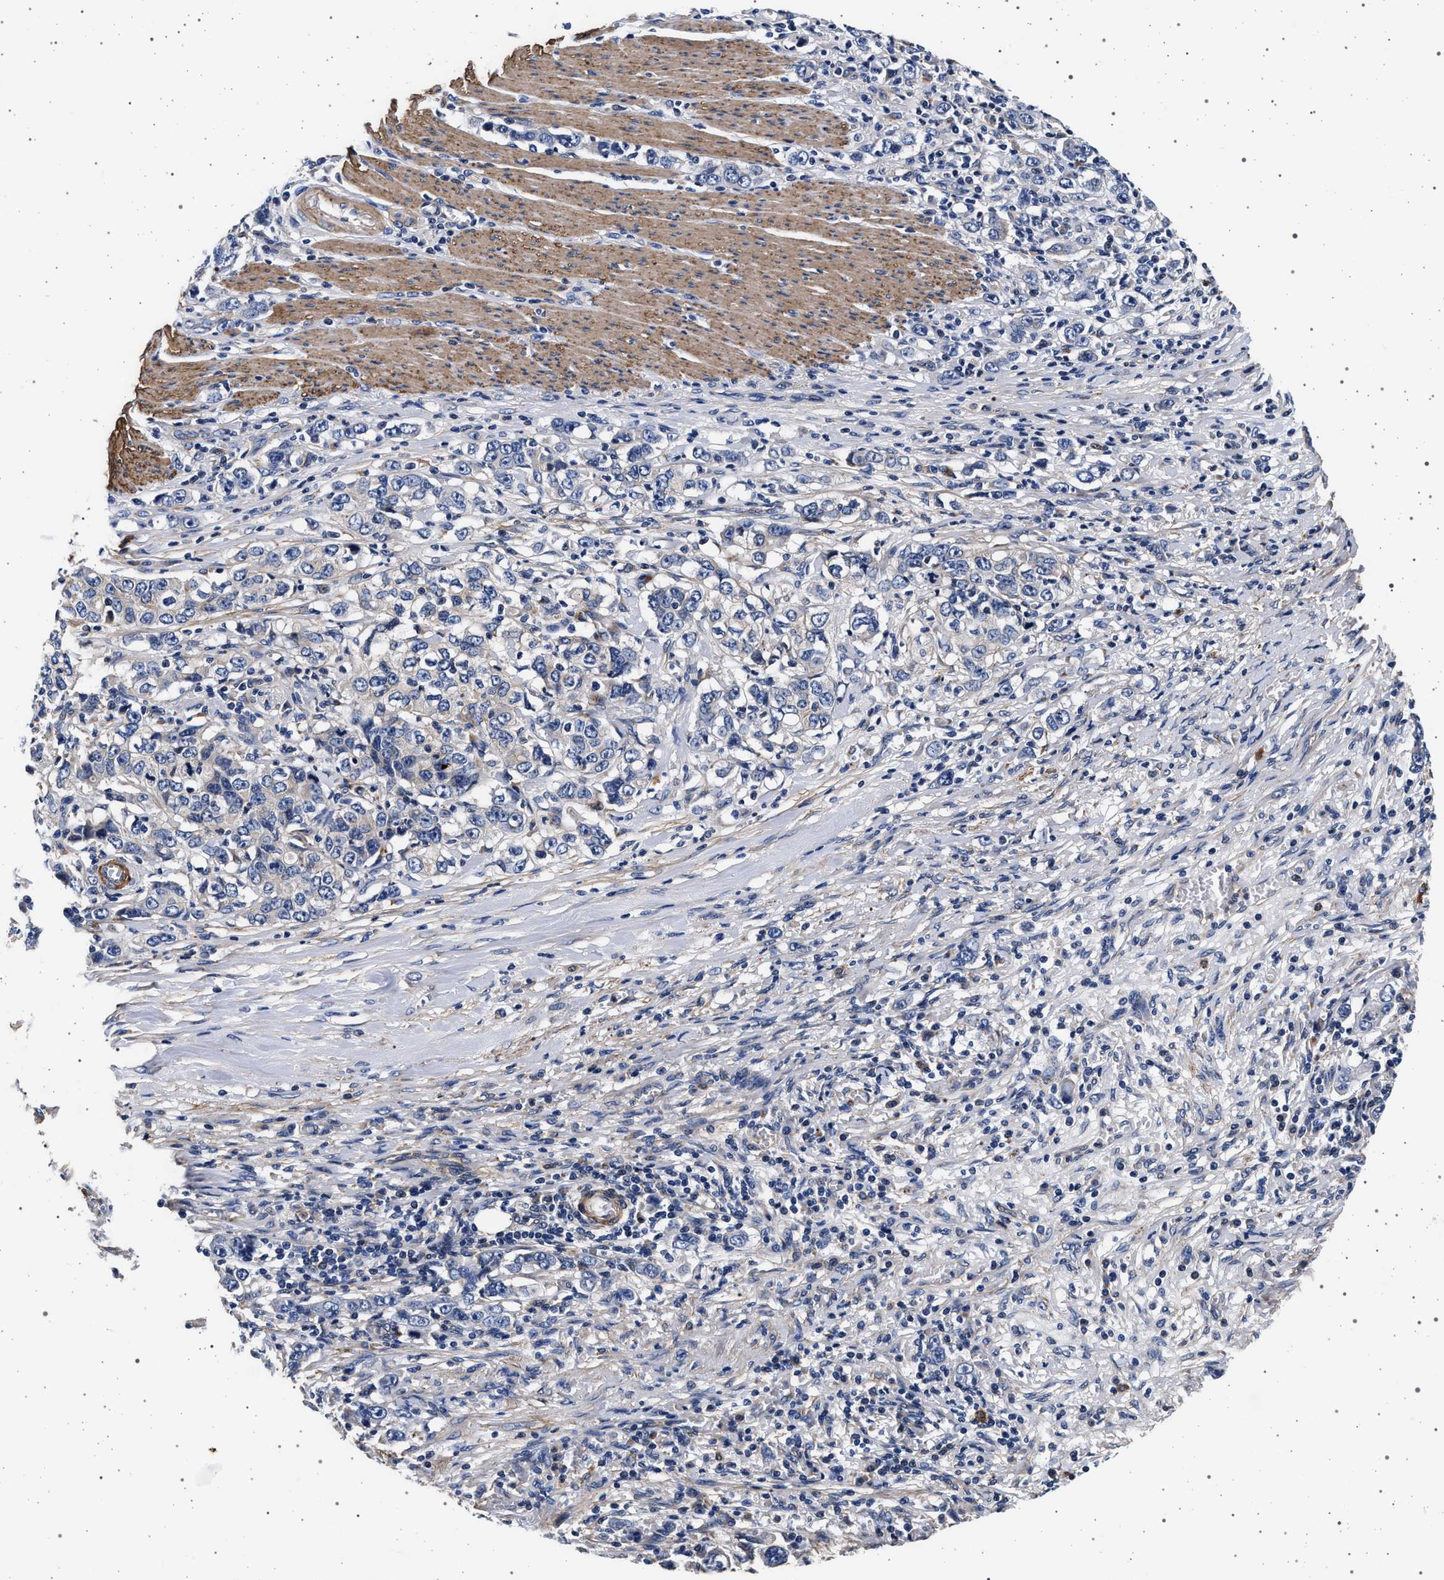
{"staining": {"intensity": "negative", "quantity": "none", "location": "none"}, "tissue": "stomach cancer", "cell_type": "Tumor cells", "image_type": "cancer", "snomed": [{"axis": "morphology", "description": "Adenocarcinoma, NOS"}, {"axis": "topography", "description": "Stomach, lower"}], "caption": "Adenocarcinoma (stomach) was stained to show a protein in brown. There is no significant positivity in tumor cells. (DAB (3,3'-diaminobenzidine) immunohistochemistry, high magnification).", "gene": "KCNK6", "patient": {"sex": "female", "age": 72}}